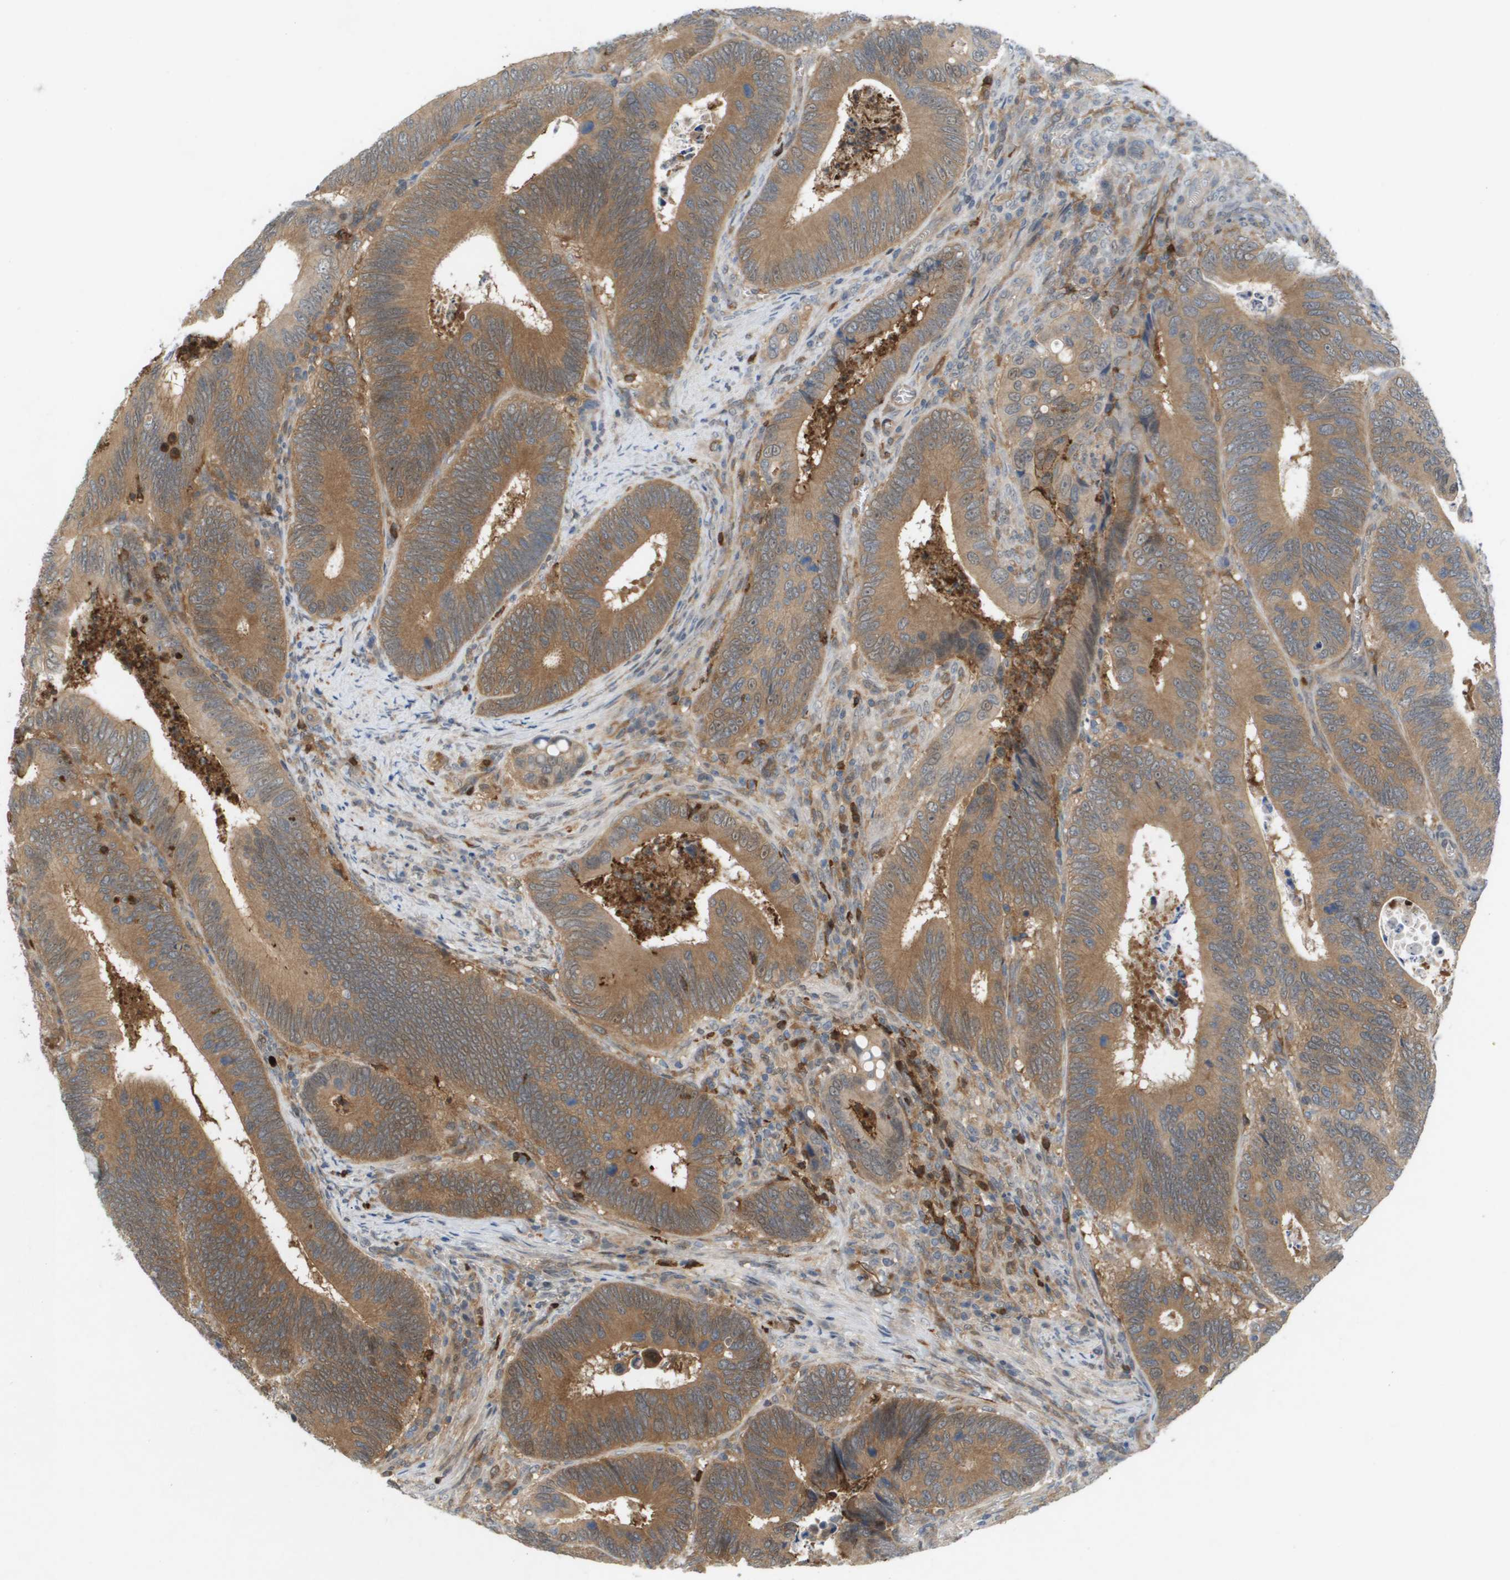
{"staining": {"intensity": "moderate", "quantity": ">75%", "location": "cytoplasmic/membranous"}, "tissue": "colorectal cancer", "cell_type": "Tumor cells", "image_type": "cancer", "snomed": [{"axis": "morphology", "description": "Inflammation, NOS"}, {"axis": "morphology", "description": "Adenocarcinoma, NOS"}, {"axis": "topography", "description": "Colon"}], "caption": "DAB immunohistochemical staining of human colorectal cancer (adenocarcinoma) demonstrates moderate cytoplasmic/membranous protein positivity in about >75% of tumor cells.", "gene": "PALD1", "patient": {"sex": "male", "age": 72}}